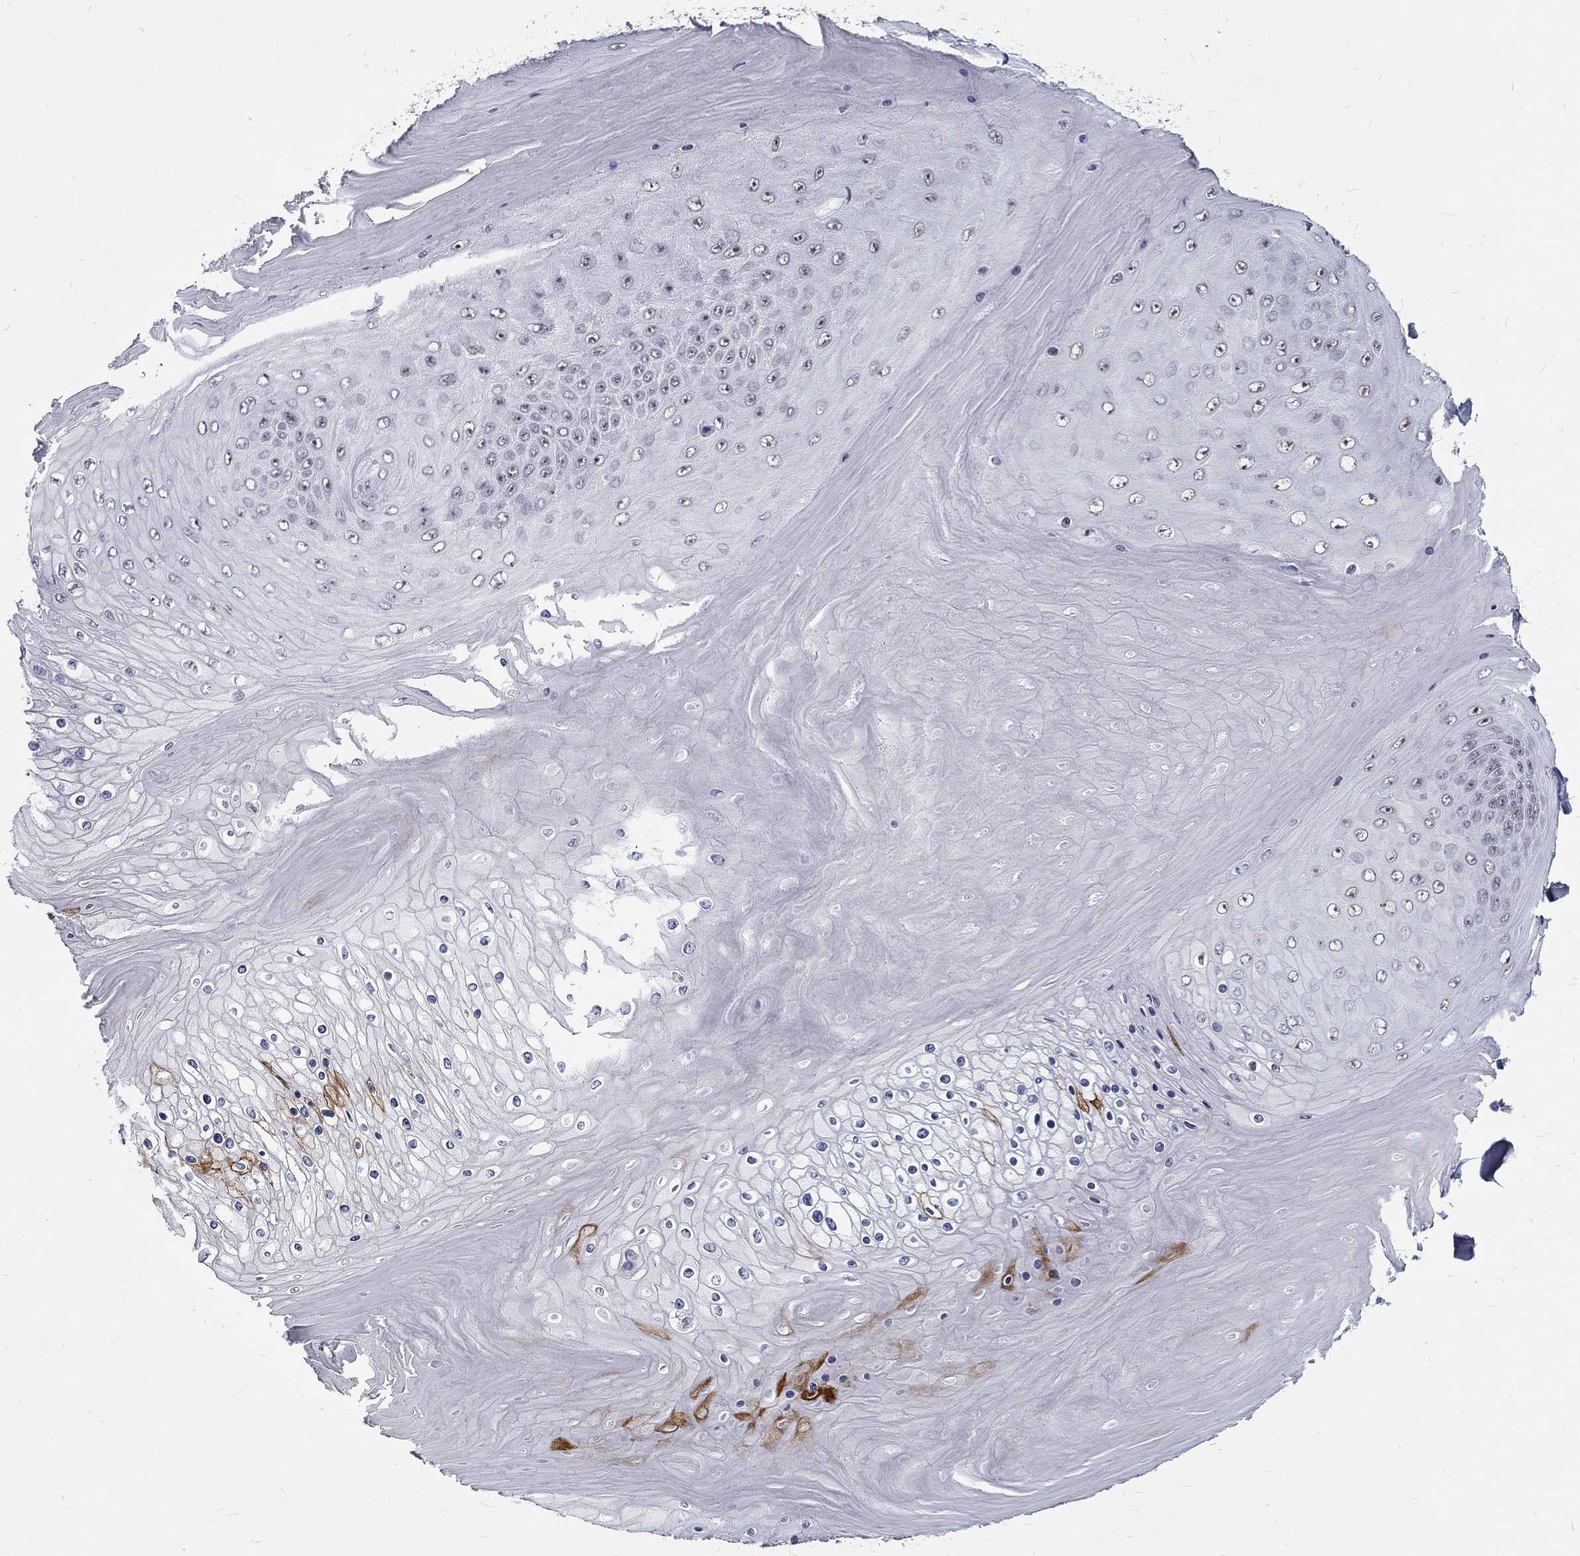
{"staining": {"intensity": "negative", "quantity": "none", "location": "none"}, "tissue": "skin cancer", "cell_type": "Tumor cells", "image_type": "cancer", "snomed": [{"axis": "morphology", "description": "Squamous cell carcinoma, NOS"}, {"axis": "topography", "description": "Skin"}], "caption": "Immunohistochemical staining of human skin squamous cell carcinoma shows no significant expression in tumor cells.", "gene": "SNORC", "patient": {"sex": "male", "age": 62}}